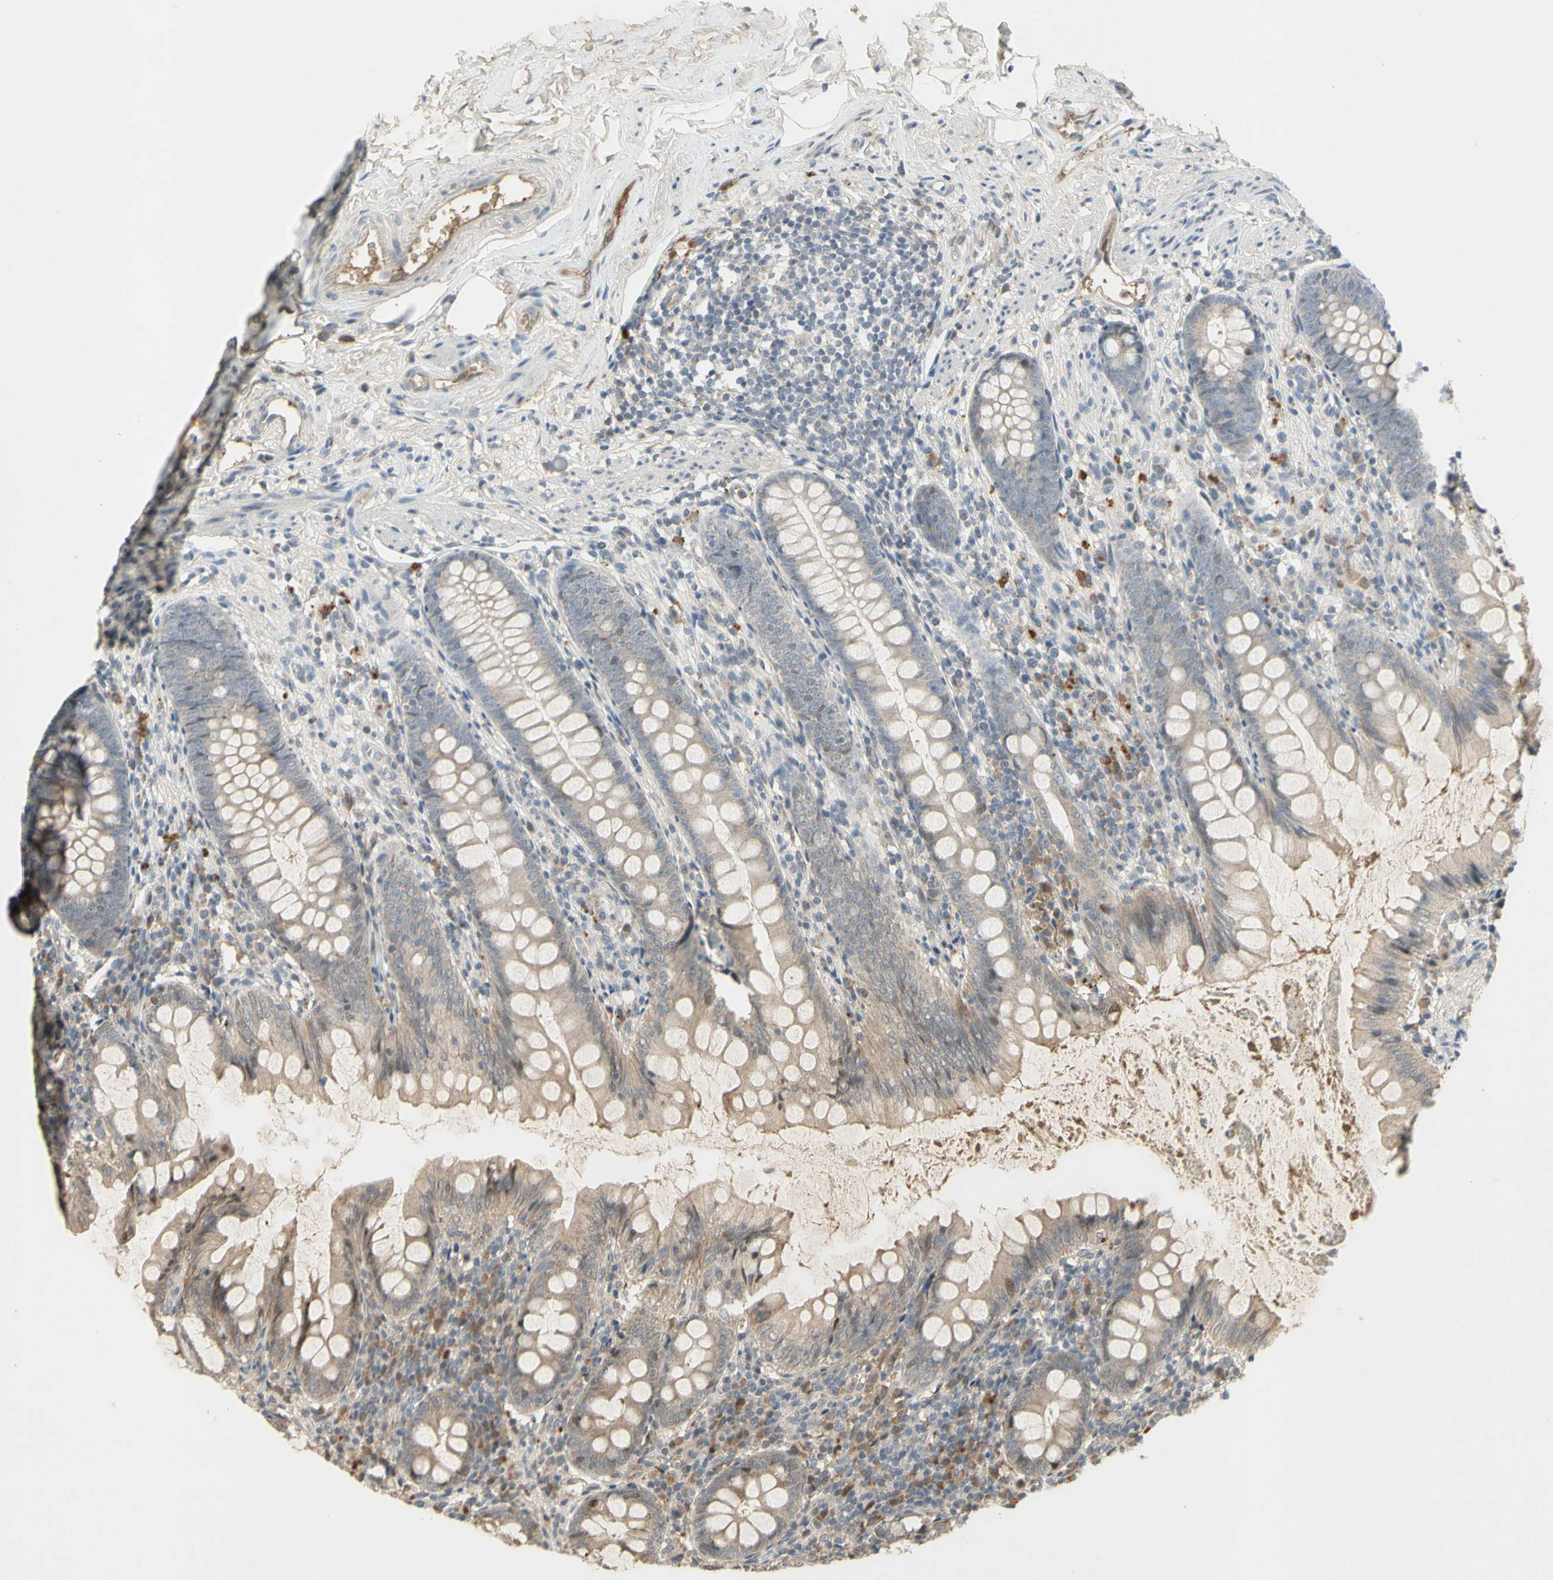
{"staining": {"intensity": "weak", "quantity": "<25%", "location": "cytoplasmic/membranous"}, "tissue": "appendix", "cell_type": "Glandular cells", "image_type": "normal", "snomed": [{"axis": "morphology", "description": "Normal tissue, NOS"}, {"axis": "topography", "description": "Appendix"}], "caption": "Immunohistochemistry (IHC) image of benign appendix stained for a protein (brown), which shows no expression in glandular cells.", "gene": "NRG4", "patient": {"sex": "female", "age": 77}}